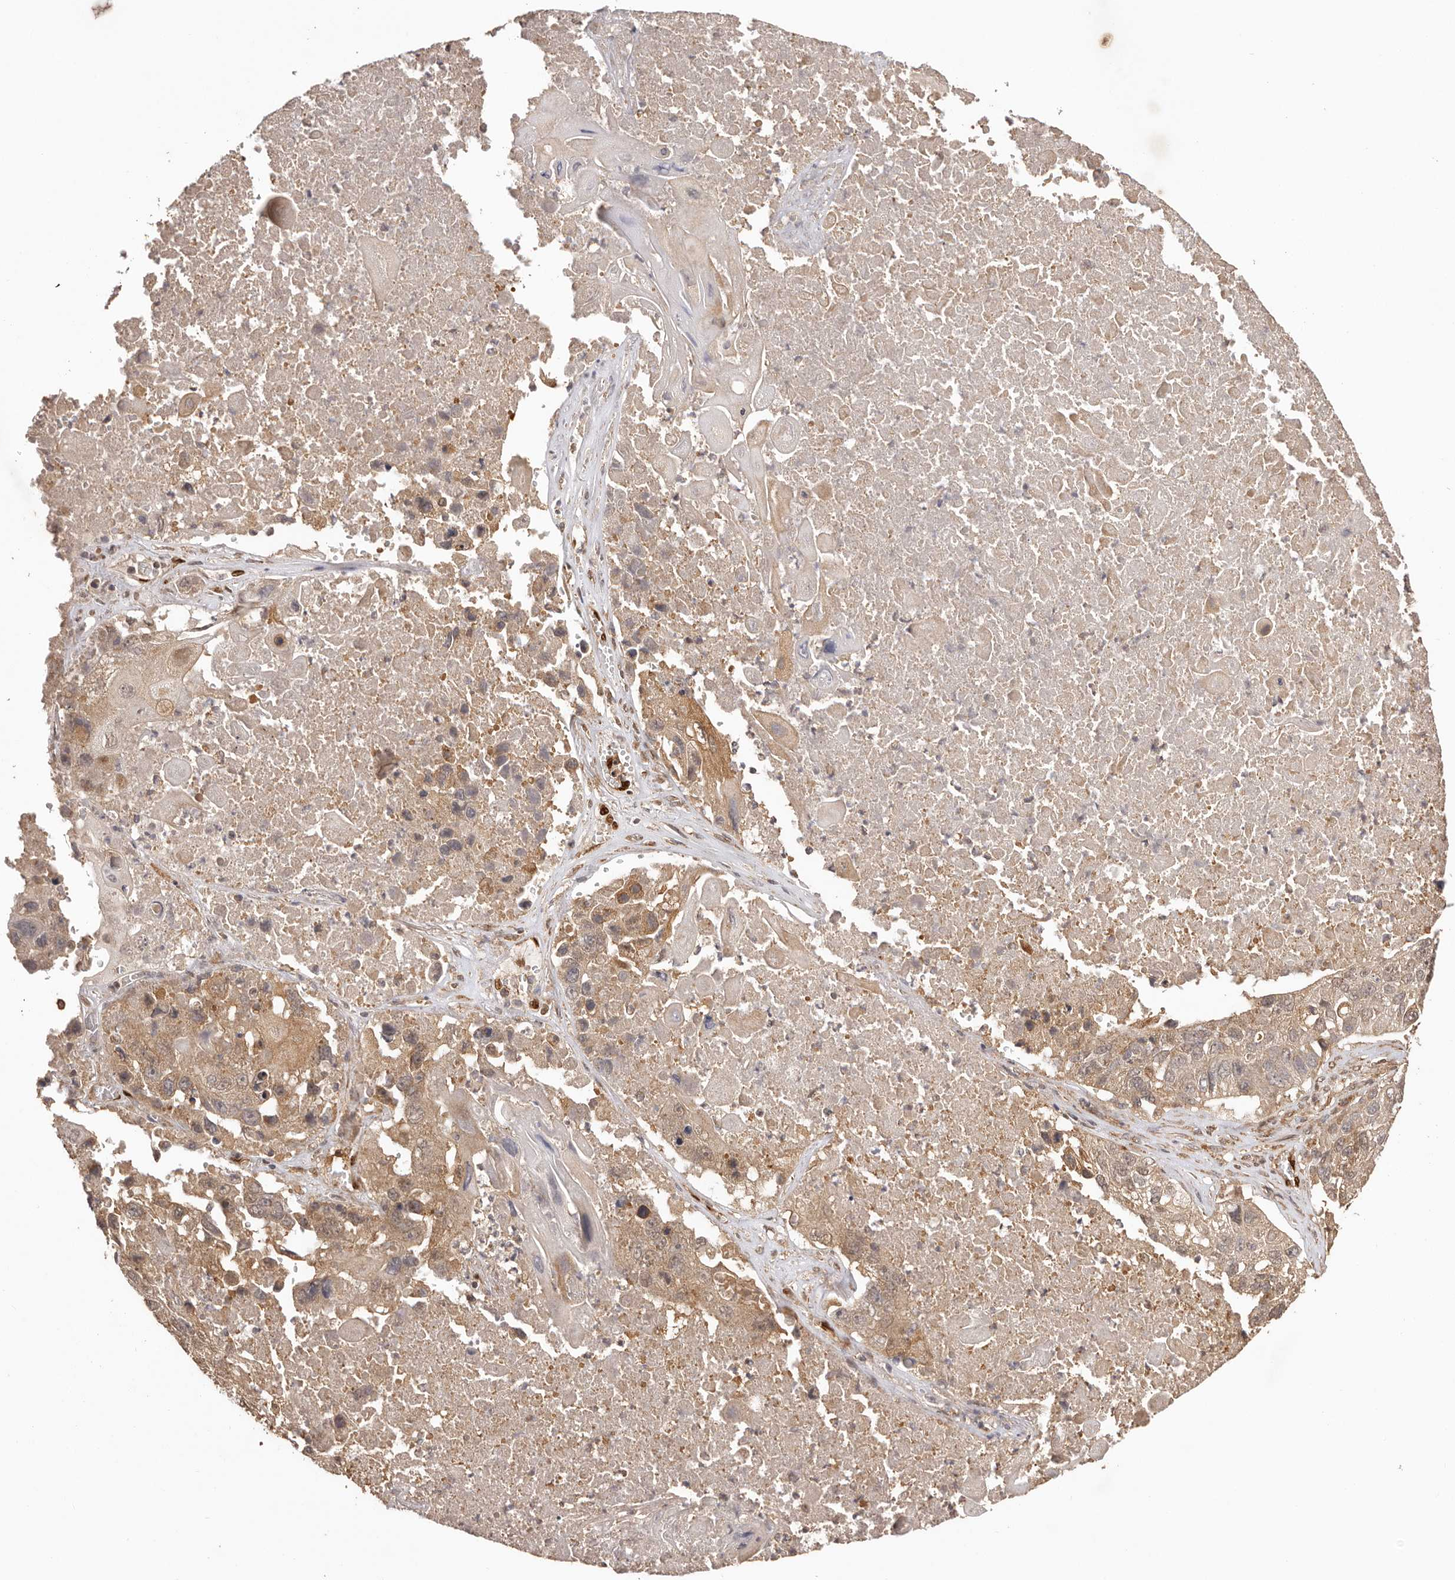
{"staining": {"intensity": "weak", "quantity": ">75%", "location": "cytoplasmic/membranous"}, "tissue": "lung cancer", "cell_type": "Tumor cells", "image_type": "cancer", "snomed": [{"axis": "morphology", "description": "Squamous cell carcinoma, NOS"}, {"axis": "topography", "description": "Lung"}], "caption": "Immunohistochemical staining of lung squamous cell carcinoma demonstrates low levels of weak cytoplasmic/membranous staining in about >75% of tumor cells.", "gene": "UBR2", "patient": {"sex": "male", "age": 61}}